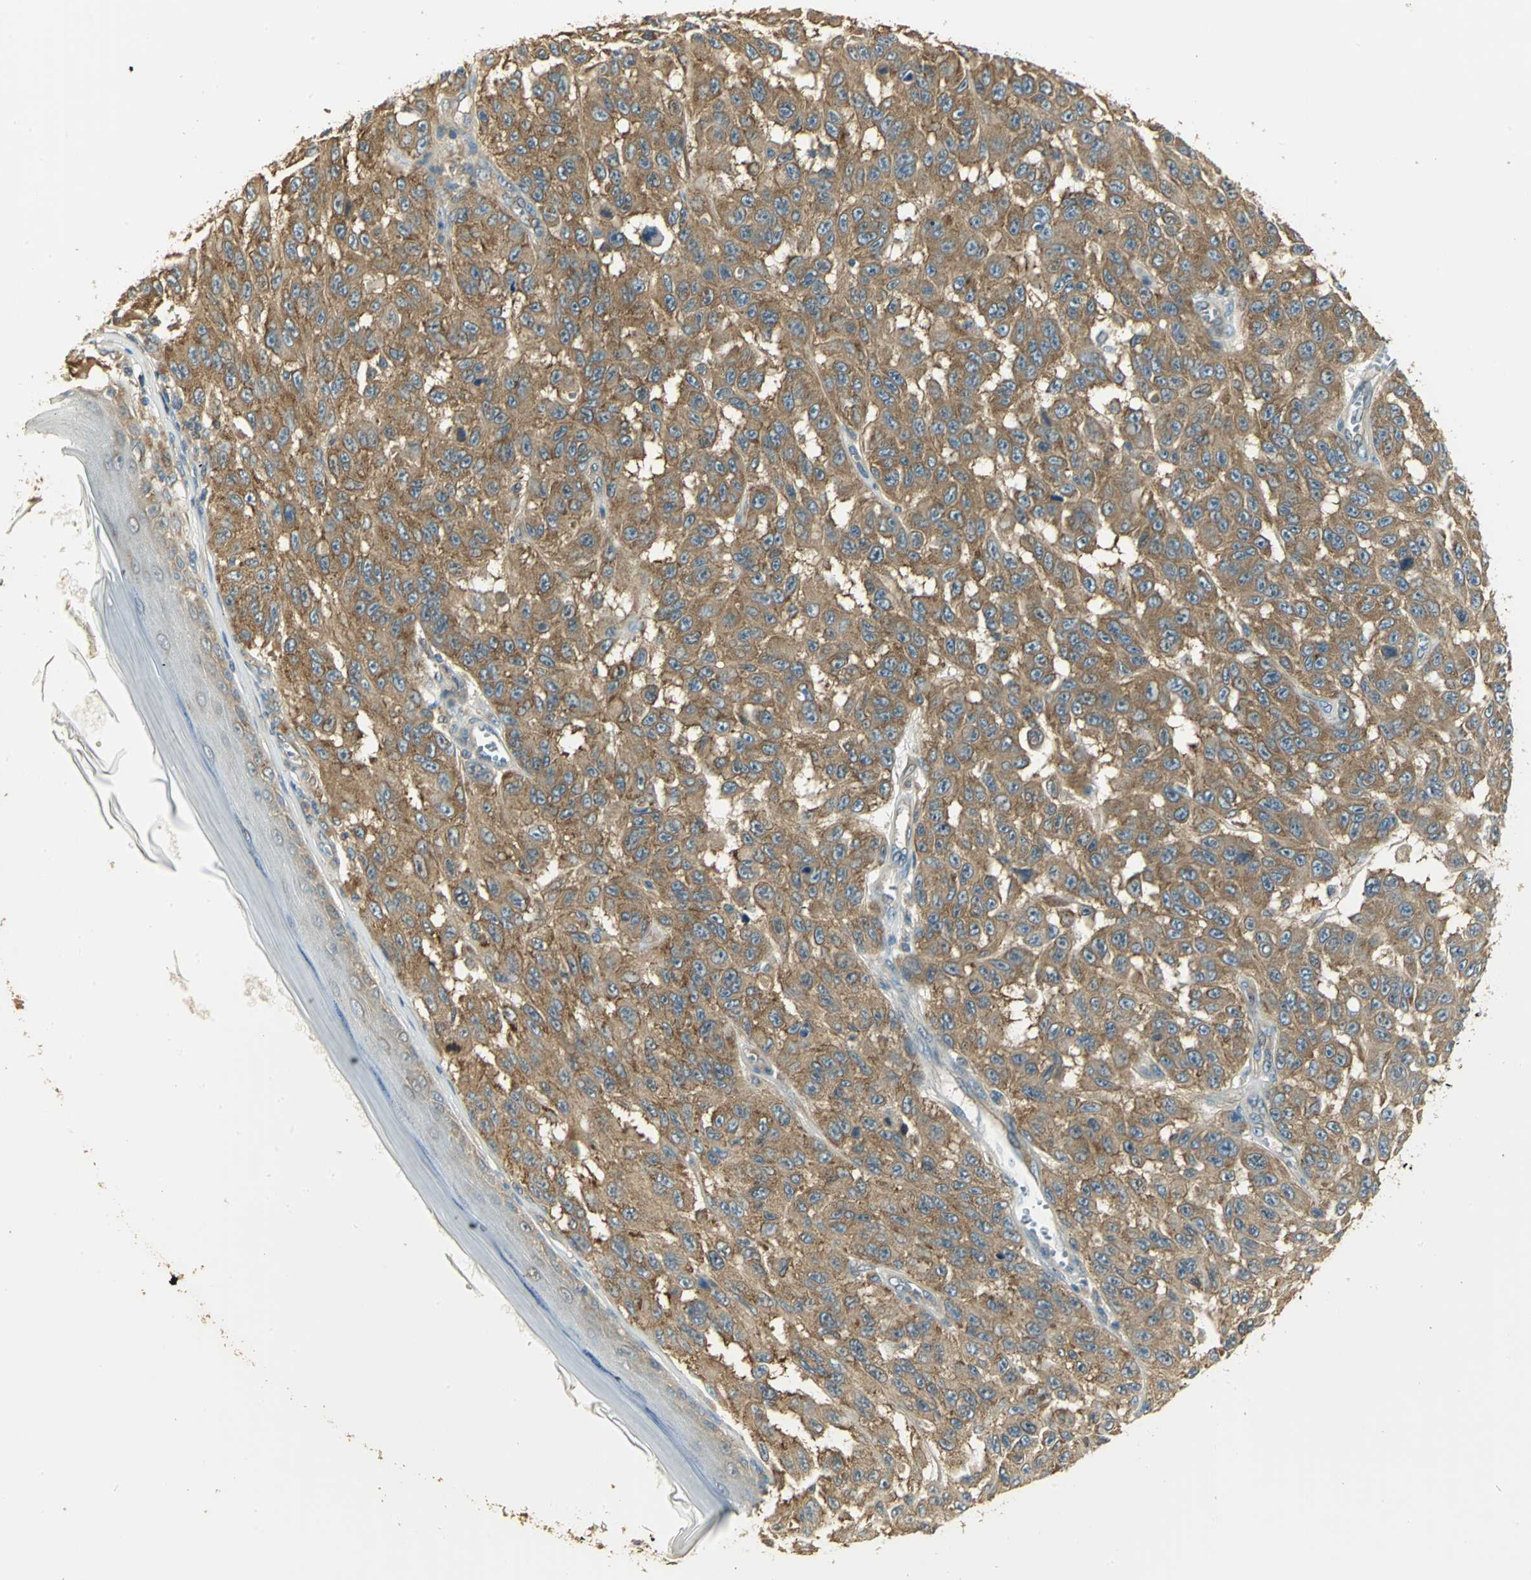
{"staining": {"intensity": "strong", "quantity": ">75%", "location": "cytoplasmic/membranous"}, "tissue": "melanoma", "cell_type": "Tumor cells", "image_type": "cancer", "snomed": [{"axis": "morphology", "description": "Malignant melanoma, NOS"}, {"axis": "topography", "description": "Skin"}], "caption": "Immunohistochemistry micrograph of neoplastic tissue: malignant melanoma stained using IHC displays high levels of strong protein expression localized specifically in the cytoplasmic/membranous of tumor cells, appearing as a cytoplasmic/membranous brown color.", "gene": "RARS1", "patient": {"sex": "male", "age": 30}}